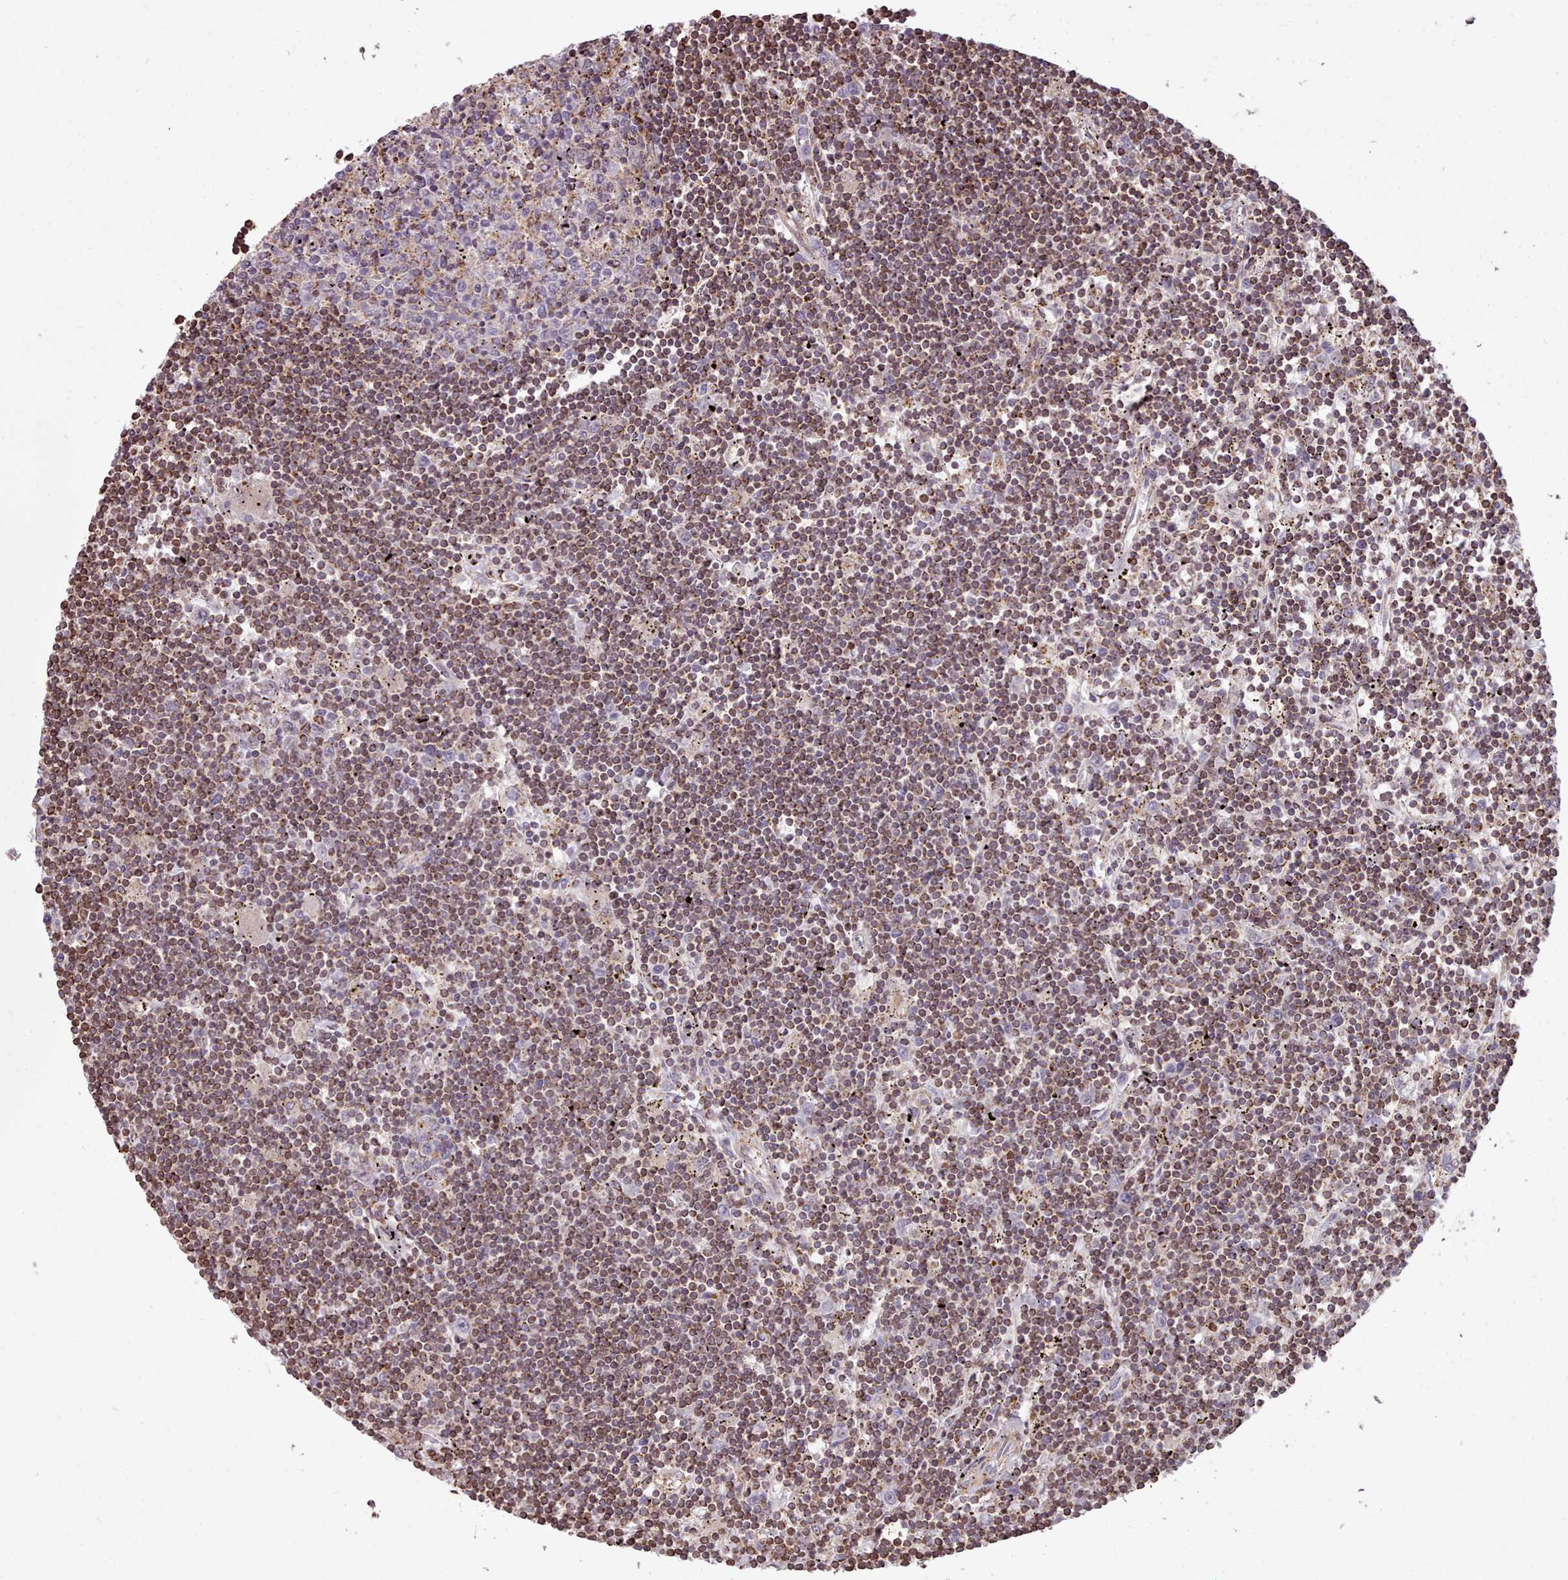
{"staining": {"intensity": "moderate", "quantity": "25%-75%", "location": "cytoplasmic/membranous"}, "tissue": "lymphoma", "cell_type": "Tumor cells", "image_type": "cancer", "snomed": [{"axis": "morphology", "description": "Malignant lymphoma, non-Hodgkin's type, Low grade"}, {"axis": "topography", "description": "Spleen"}], "caption": "Tumor cells reveal medium levels of moderate cytoplasmic/membranous expression in approximately 25%-75% of cells in human malignant lymphoma, non-Hodgkin's type (low-grade).", "gene": "ZMYM4", "patient": {"sex": "male", "age": 76}}